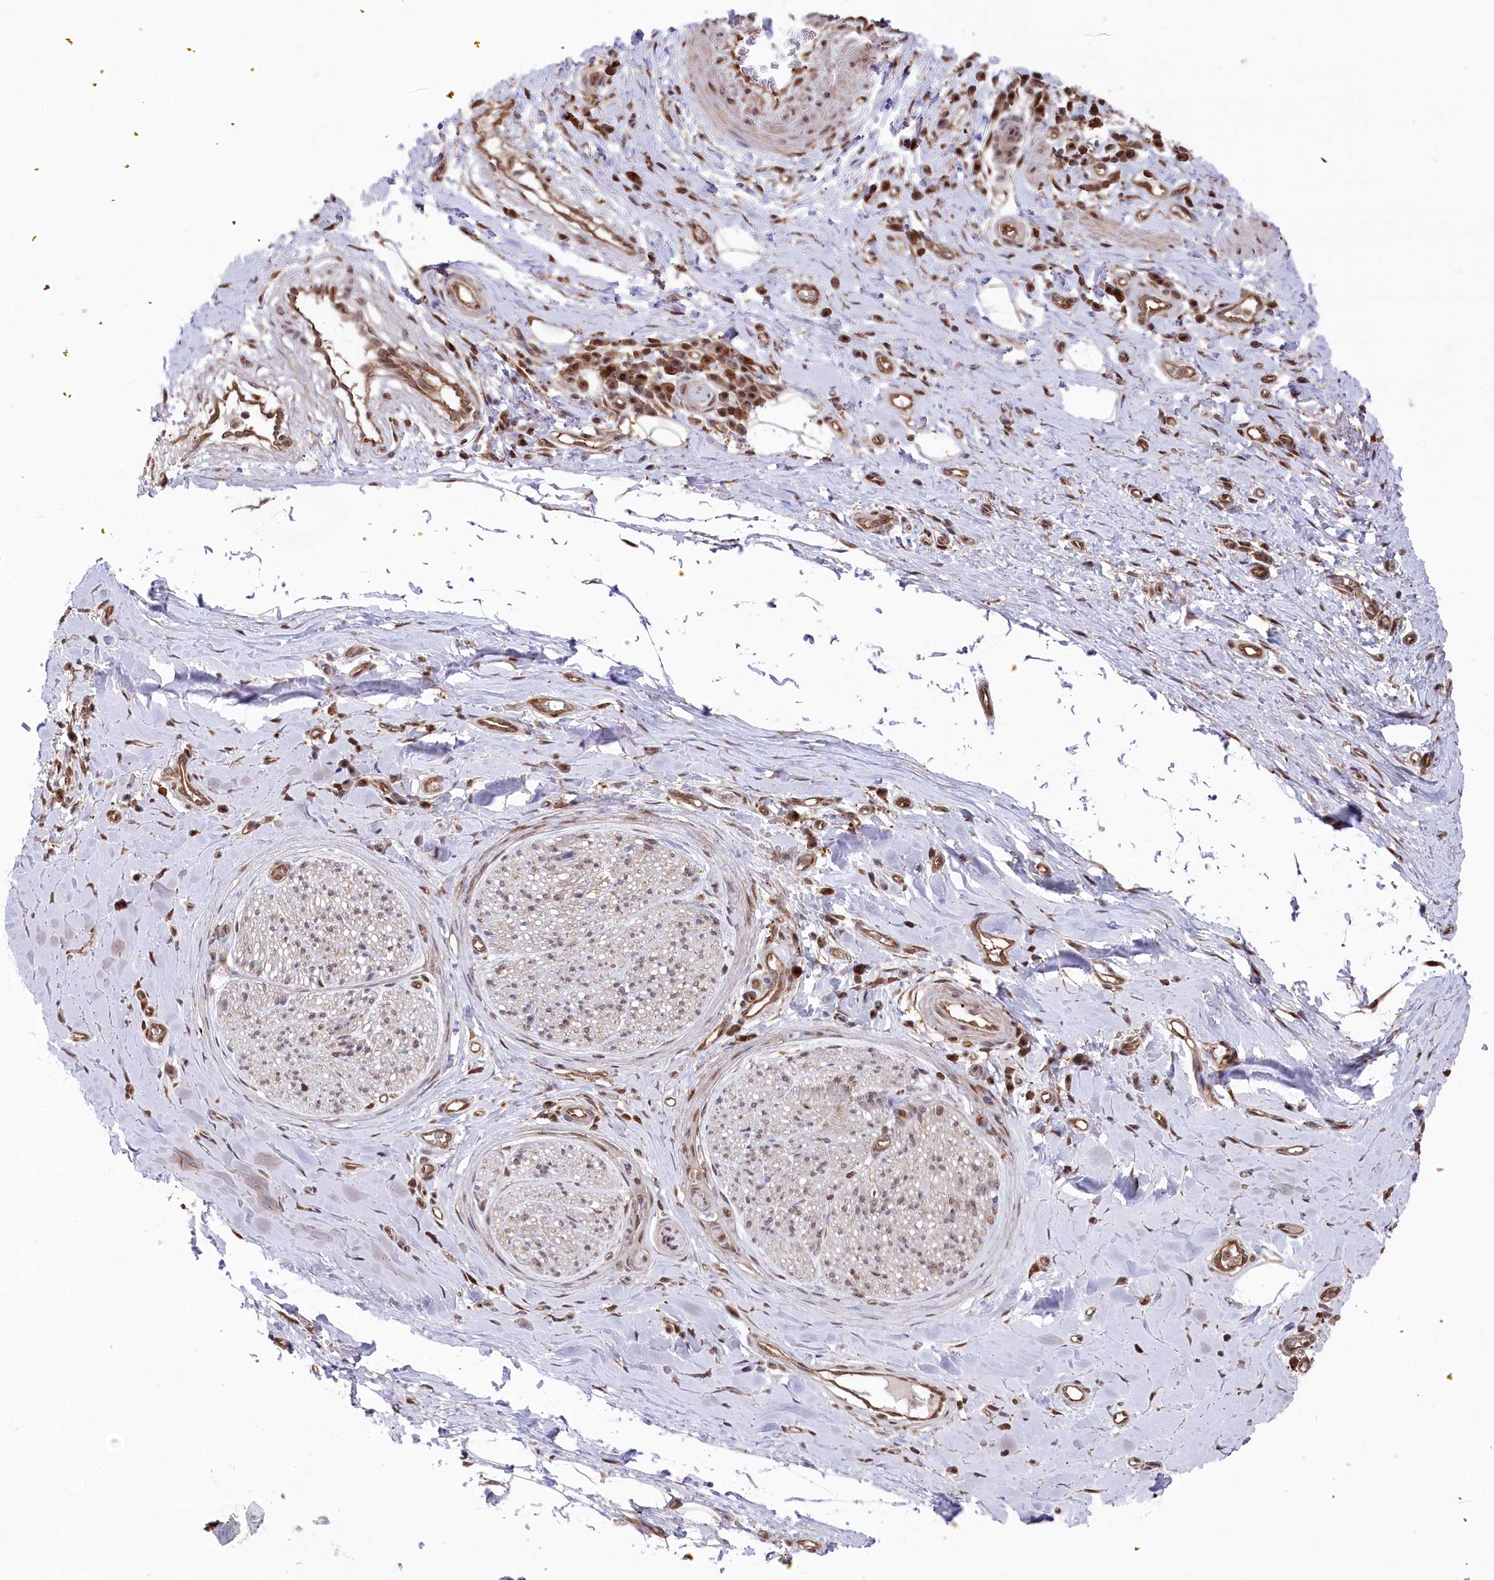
{"staining": {"intensity": "moderate", "quantity": ">75%", "location": "cytoplasmic/membranous,nuclear"}, "tissue": "adipose tissue", "cell_type": "Adipocytes", "image_type": "normal", "snomed": [{"axis": "morphology", "description": "Normal tissue, NOS"}, {"axis": "morphology", "description": "Adenocarcinoma, NOS"}, {"axis": "topography", "description": "Esophagus"}, {"axis": "topography", "description": "Stomach, upper"}, {"axis": "topography", "description": "Peripheral nerve tissue"}], "caption": "Adipose tissue stained with a brown dye displays moderate cytoplasmic/membranous,nuclear positive positivity in about >75% of adipocytes.", "gene": "PSMA1", "patient": {"sex": "male", "age": 62}}